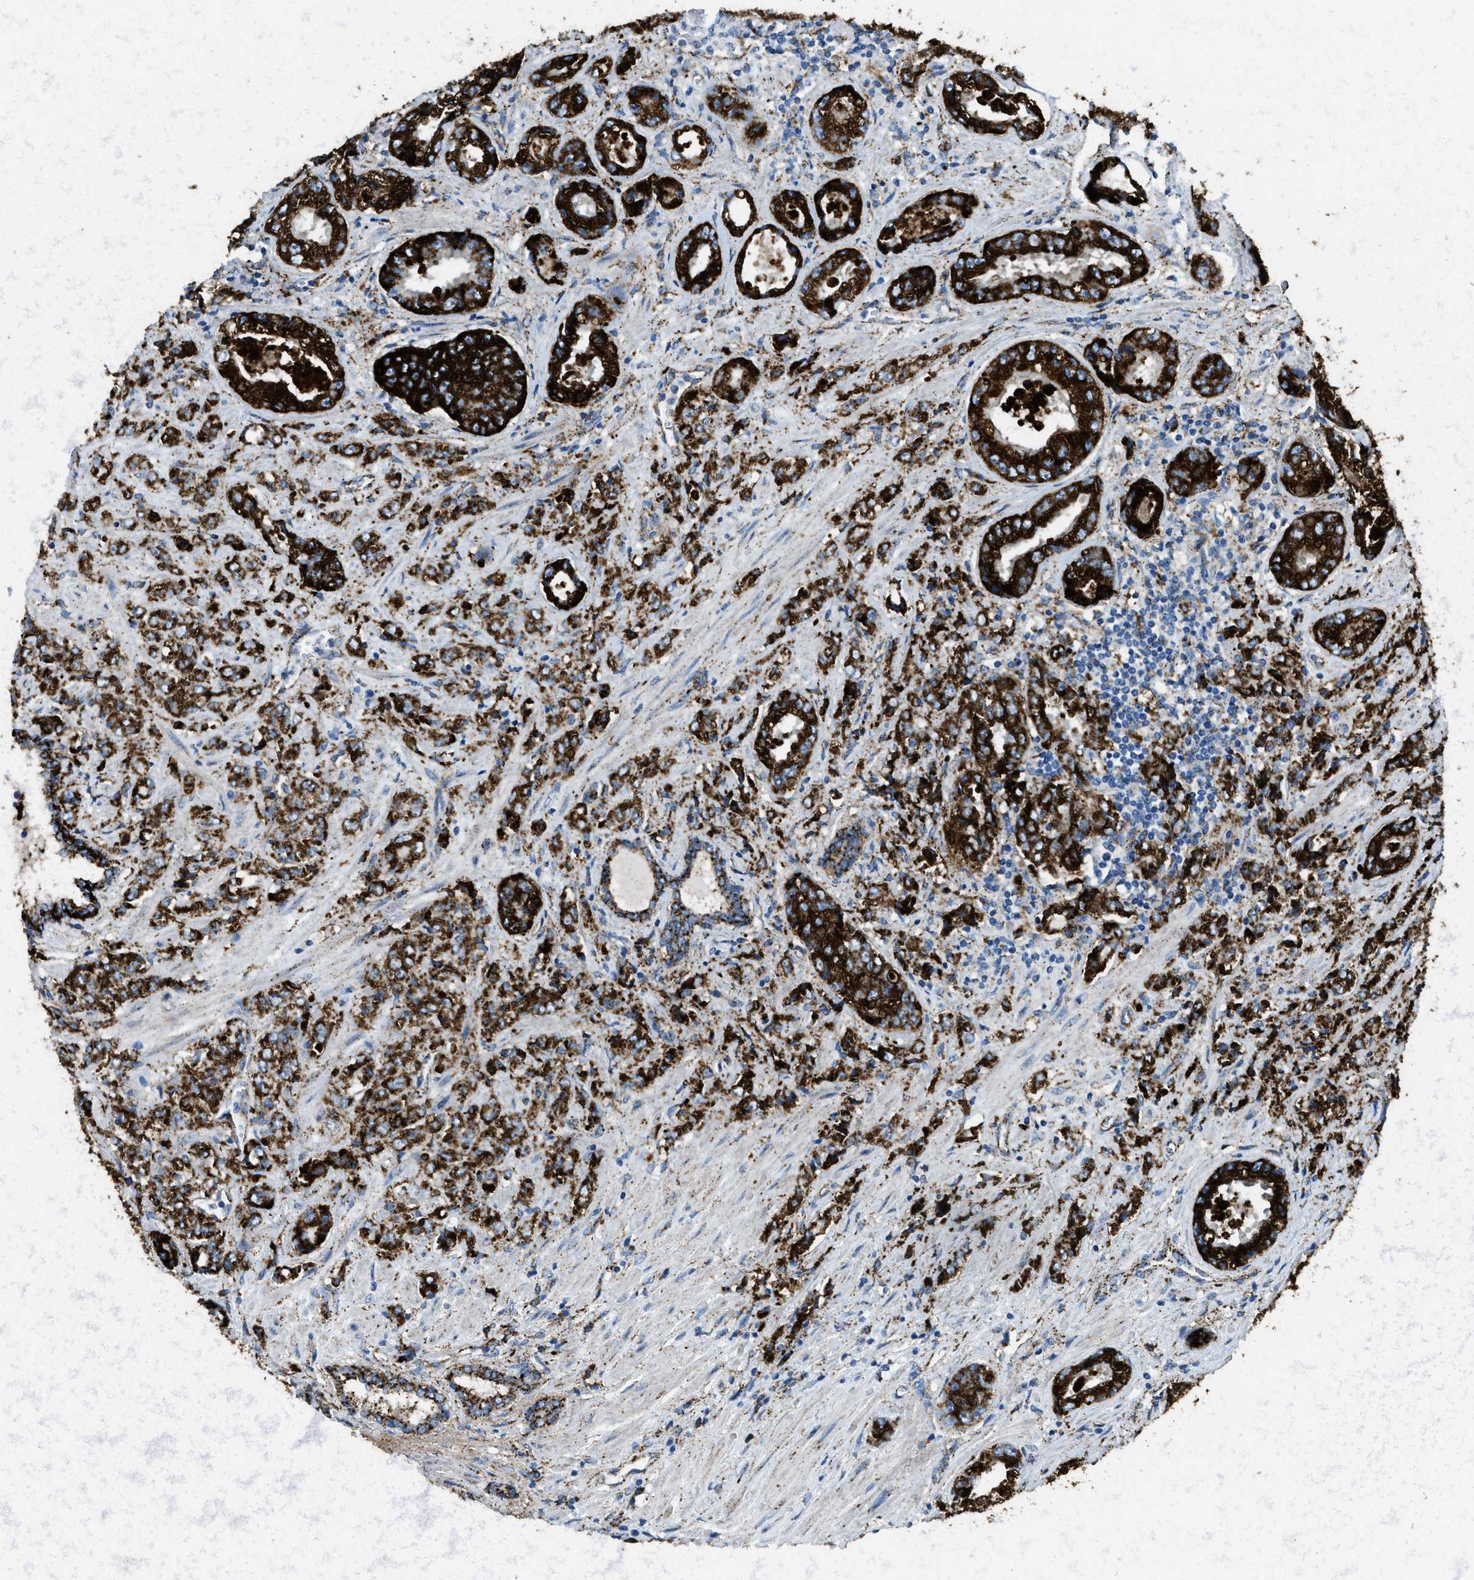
{"staining": {"intensity": "strong", "quantity": ">75%", "location": "cytoplasmic/membranous"}, "tissue": "prostate cancer", "cell_type": "Tumor cells", "image_type": "cancer", "snomed": [{"axis": "morphology", "description": "Adenocarcinoma, High grade"}, {"axis": "topography", "description": "Prostate"}], "caption": "Strong cytoplasmic/membranous staining for a protein is seen in about >75% of tumor cells of adenocarcinoma (high-grade) (prostate) using immunohistochemistry (IHC).", "gene": "SCARB2", "patient": {"sex": "male", "age": 61}}